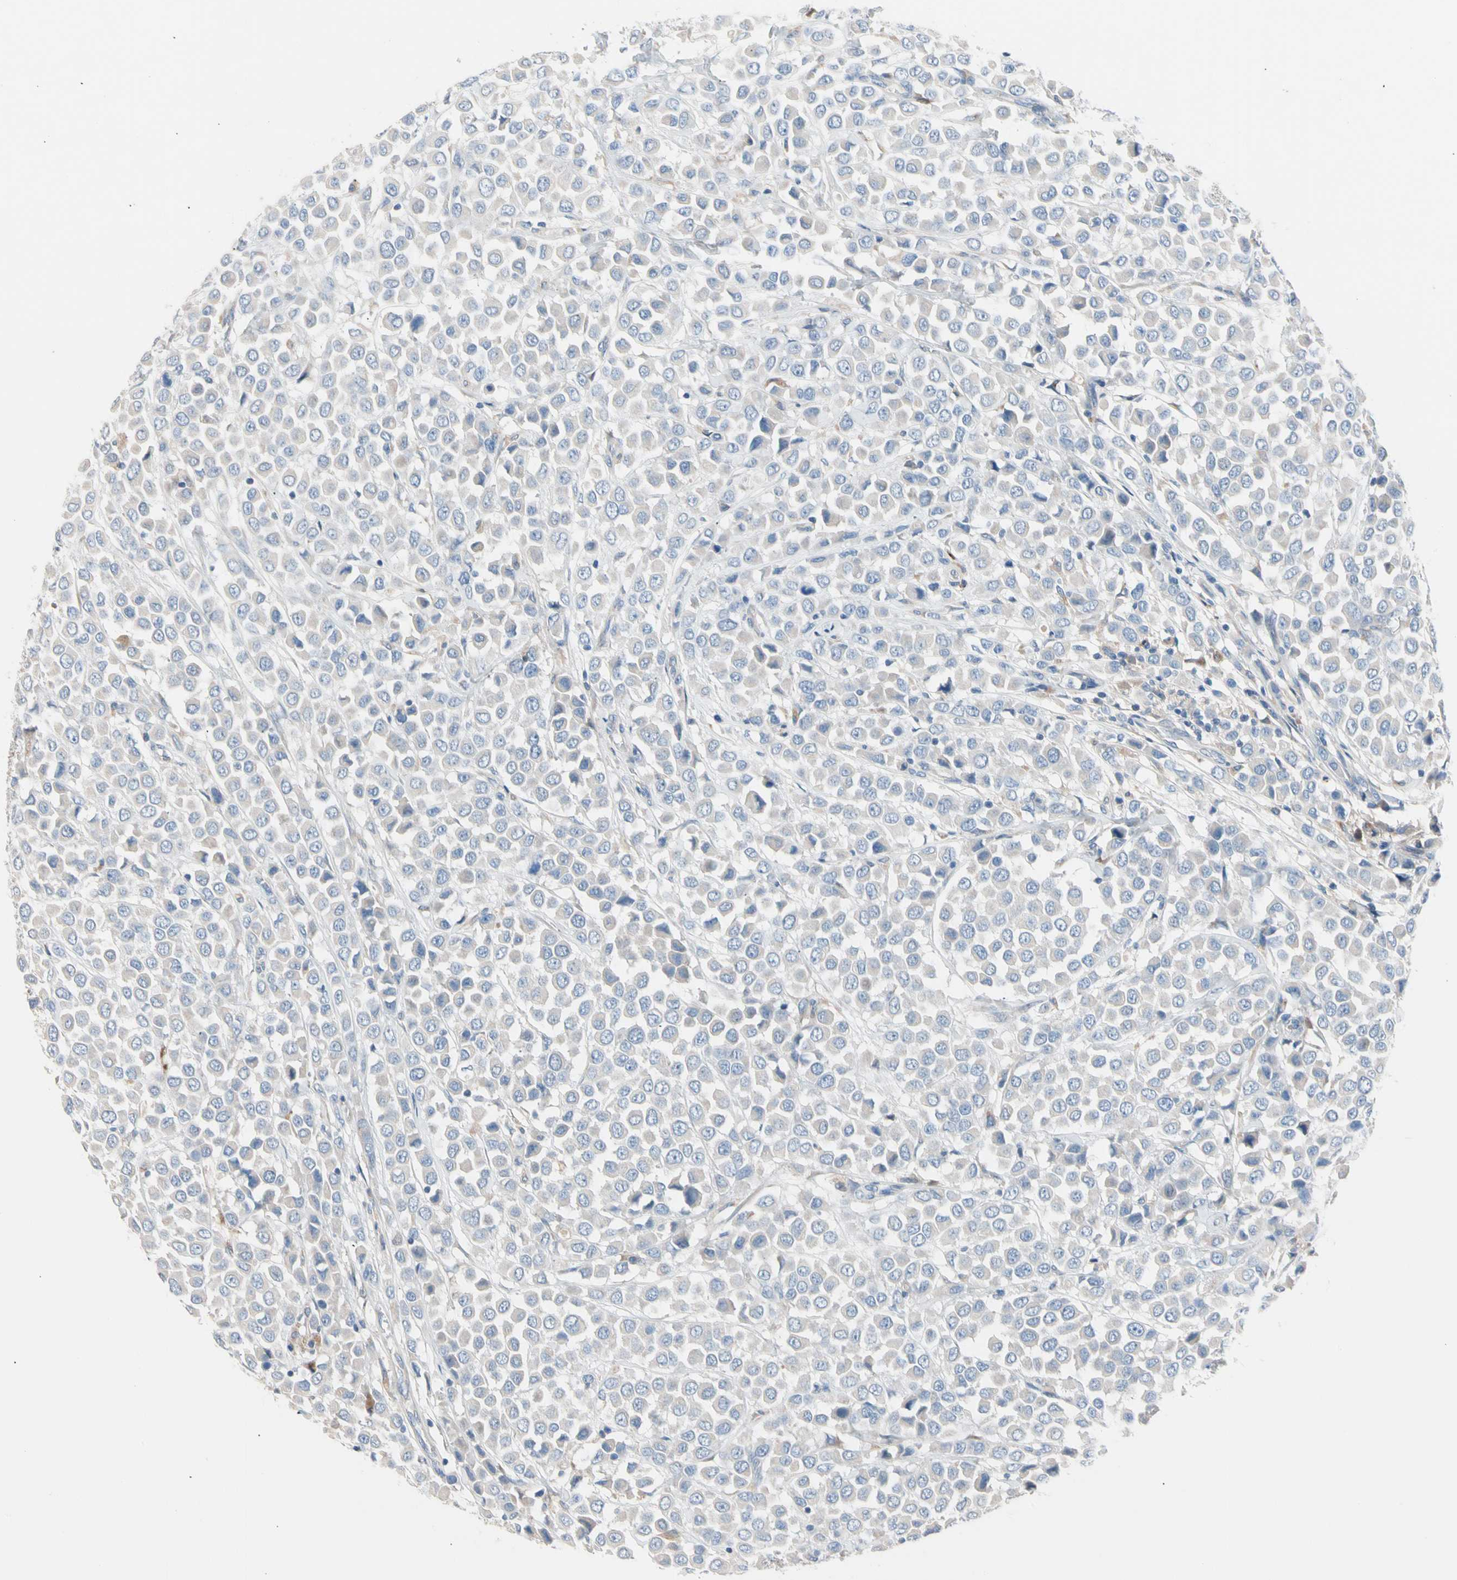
{"staining": {"intensity": "weak", "quantity": "<25%", "location": "cytoplasmic/membranous"}, "tissue": "breast cancer", "cell_type": "Tumor cells", "image_type": "cancer", "snomed": [{"axis": "morphology", "description": "Duct carcinoma"}, {"axis": "topography", "description": "Breast"}], "caption": "A micrograph of human breast infiltrating ductal carcinoma is negative for staining in tumor cells.", "gene": "CASQ1", "patient": {"sex": "female", "age": 61}}